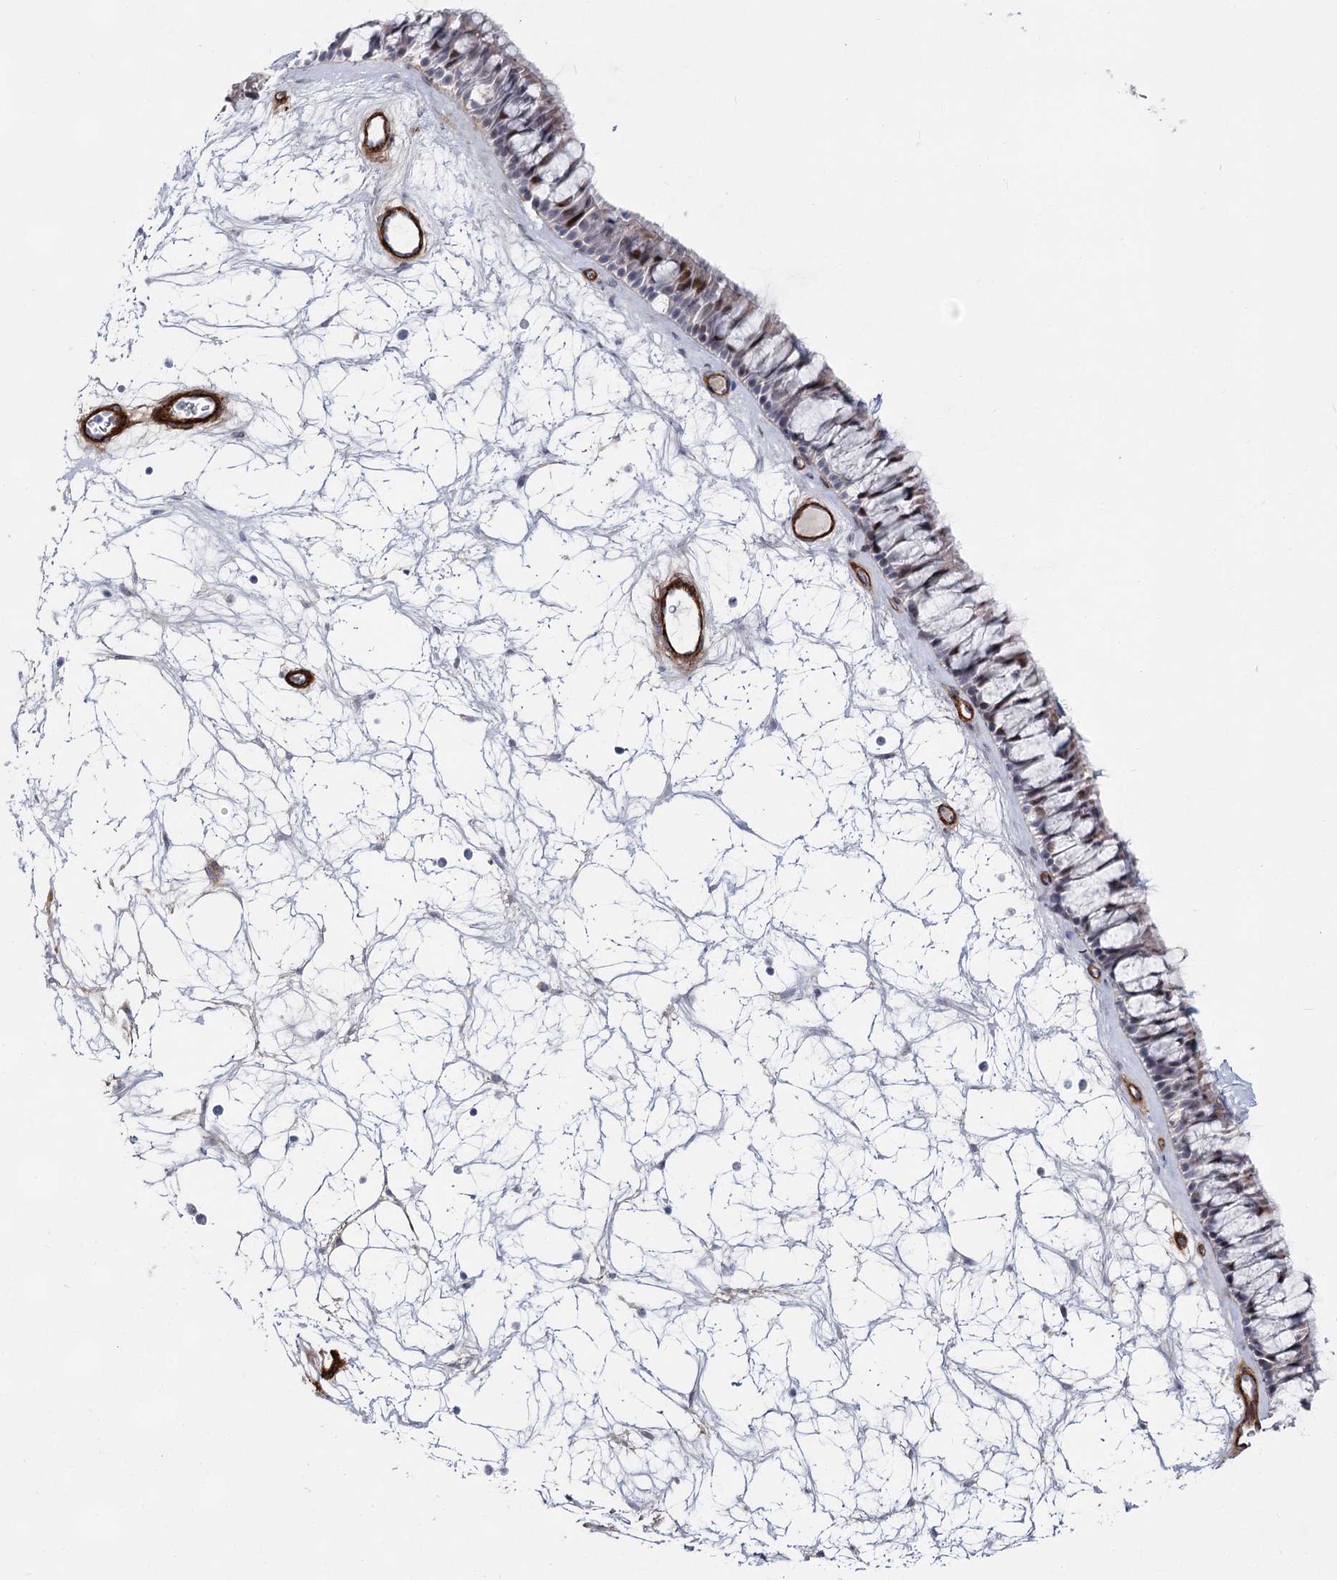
{"staining": {"intensity": "moderate", "quantity": "<25%", "location": "nuclear"}, "tissue": "nasopharynx", "cell_type": "Respiratory epithelial cells", "image_type": "normal", "snomed": [{"axis": "morphology", "description": "Normal tissue, NOS"}, {"axis": "topography", "description": "Nasopharynx"}], "caption": "An image of human nasopharynx stained for a protein shows moderate nuclear brown staining in respiratory epithelial cells. (IHC, brightfield microscopy, high magnification).", "gene": "ATL2", "patient": {"sex": "male", "age": 64}}